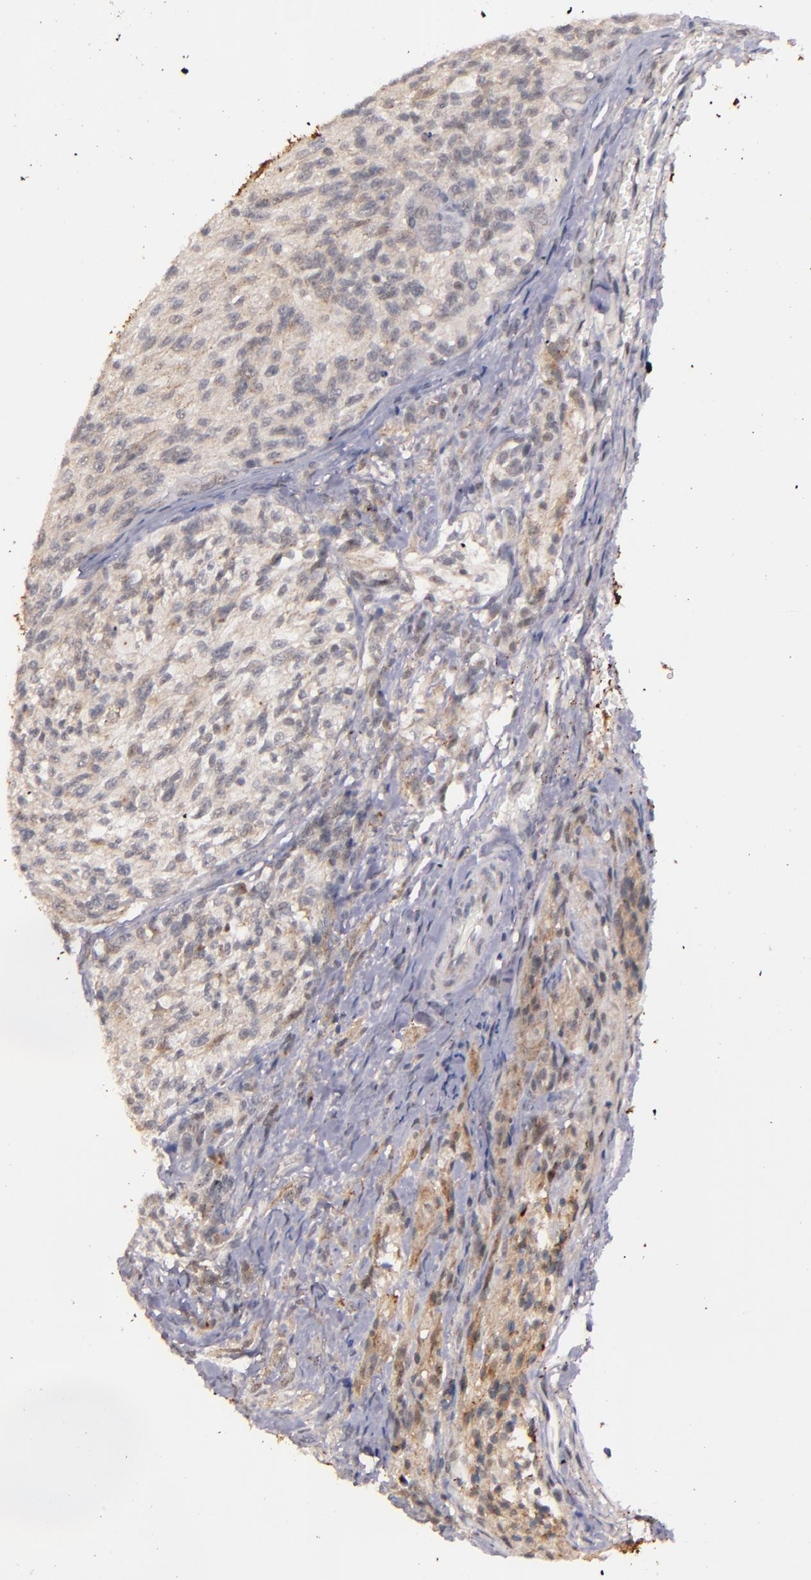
{"staining": {"intensity": "weak", "quantity": ">75%", "location": "cytoplasmic/membranous"}, "tissue": "glioma", "cell_type": "Tumor cells", "image_type": "cancer", "snomed": [{"axis": "morphology", "description": "Normal tissue, NOS"}, {"axis": "morphology", "description": "Glioma, malignant, High grade"}, {"axis": "topography", "description": "Cerebral cortex"}], "caption": "DAB immunohistochemical staining of malignant glioma (high-grade) exhibits weak cytoplasmic/membranous protein staining in about >75% of tumor cells.", "gene": "SYP", "patient": {"sex": "male", "age": 56}}